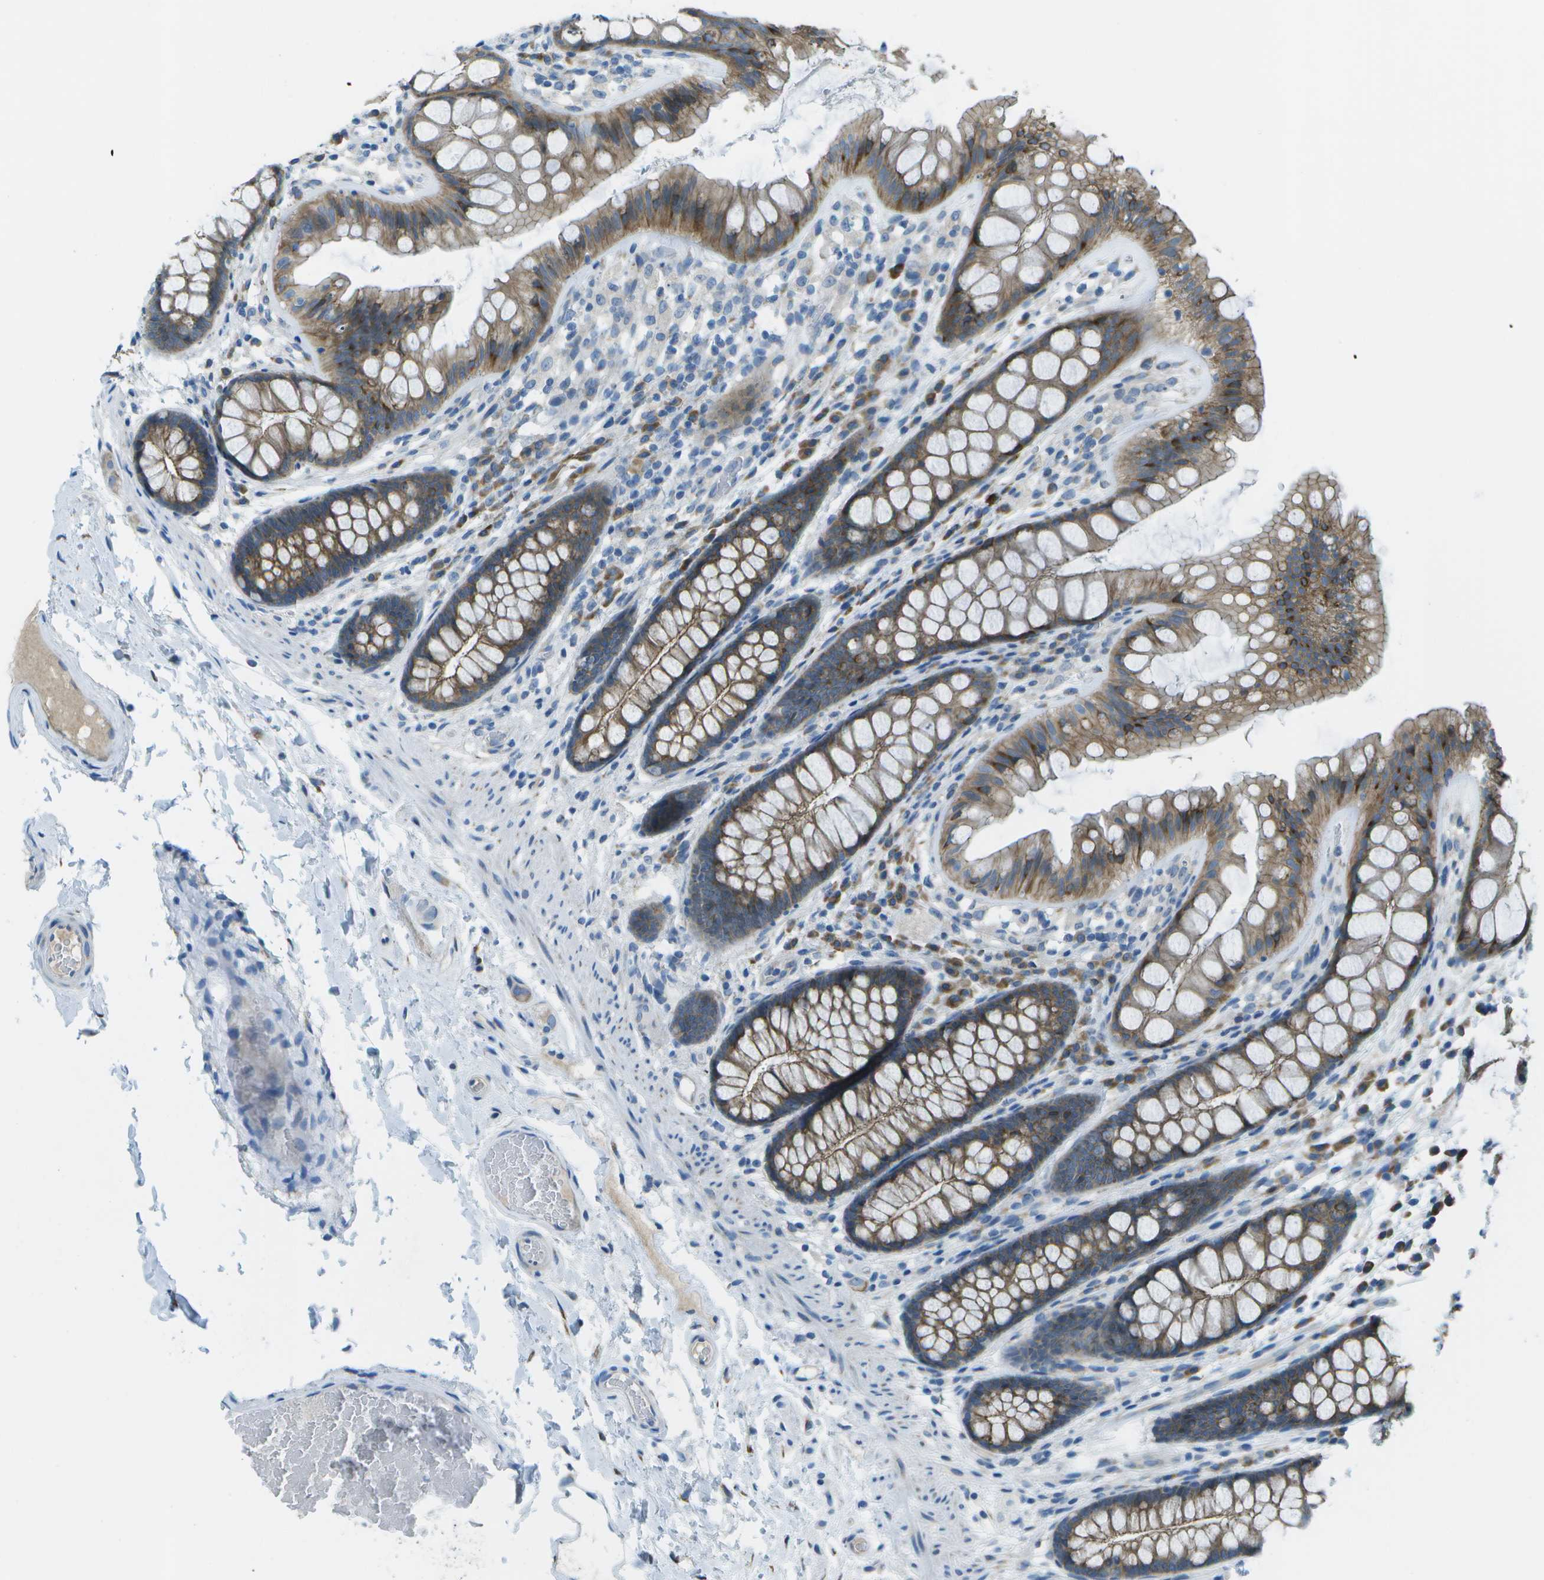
{"staining": {"intensity": "negative", "quantity": "none", "location": "none"}, "tissue": "colon", "cell_type": "Endothelial cells", "image_type": "normal", "snomed": [{"axis": "morphology", "description": "Normal tissue, NOS"}, {"axis": "topography", "description": "Colon"}], "caption": "This is an immunohistochemistry (IHC) image of normal human colon. There is no expression in endothelial cells.", "gene": "KCTD3", "patient": {"sex": "female", "age": 56}}